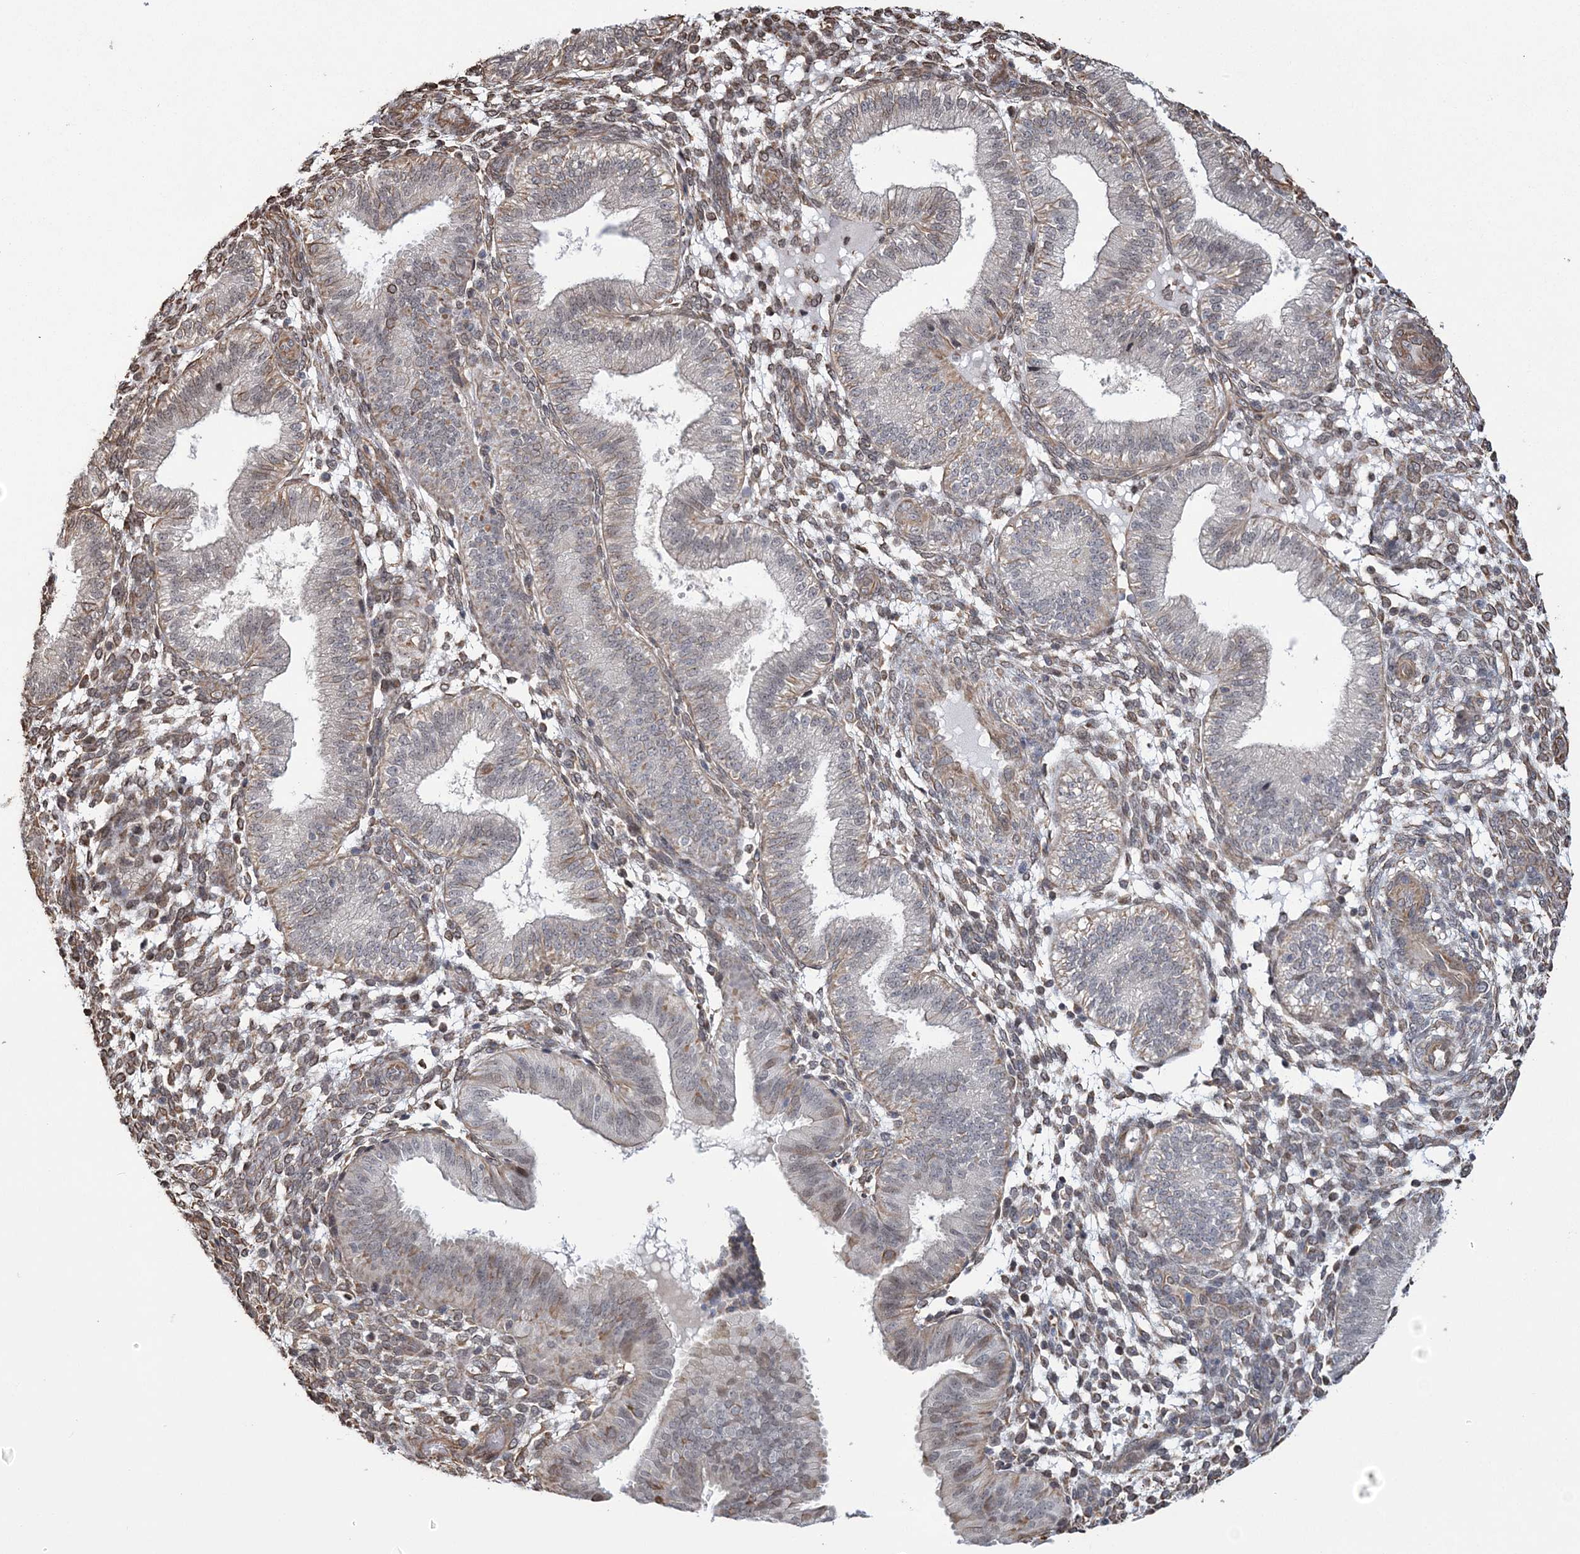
{"staining": {"intensity": "moderate", "quantity": "25%-75%", "location": "cytoplasmic/membranous,nuclear"}, "tissue": "endometrium", "cell_type": "Cells in endometrial stroma", "image_type": "normal", "snomed": [{"axis": "morphology", "description": "Normal tissue, NOS"}, {"axis": "topography", "description": "Endometrium"}], "caption": "High-magnification brightfield microscopy of benign endometrium stained with DAB (brown) and counterstained with hematoxylin (blue). cells in endometrial stroma exhibit moderate cytoplasmic/membranous,nuclear staining is identified in about25%-75% of cells. (brown staining indicates protein expression, while blue staining denotes nuclei).", "gene": "ATP11B", "patient": {"sex": "female", "age": 39}}